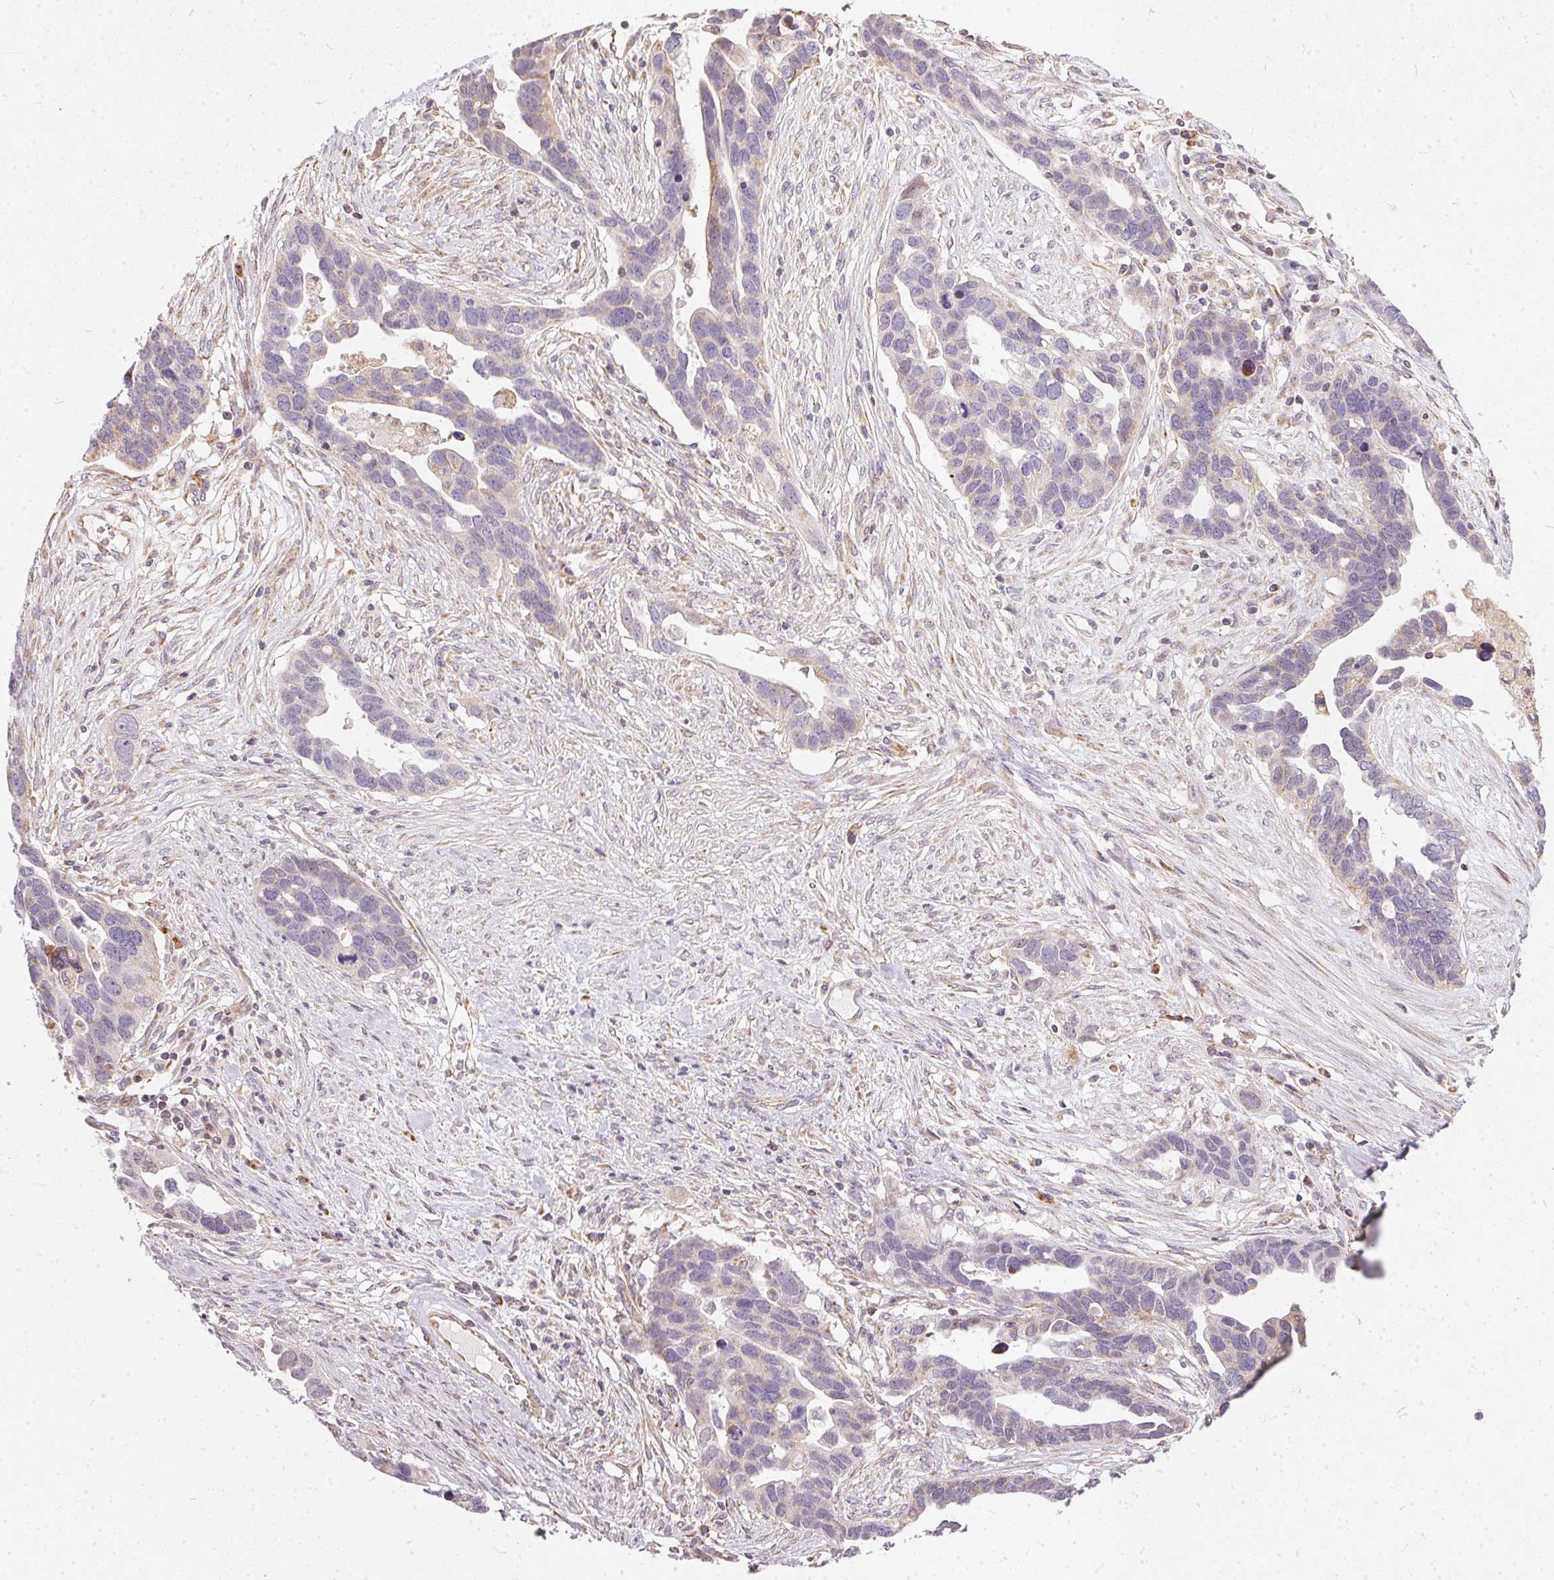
{"staining": {"intensity": "negative", "quantity": "none", "location": "none"}, "tissue": "ovarian cancer", "cell_type": "Tumor cells", "image_type": "cancer", "snomed": [{"axis": "morphology", "description": "Cystadenocarcinoma, serous, NOS"}, {"axis": "topography", "description": "Ovary"}], "caption": "Protein analysis of ovarian cancer (serous cystadenocarcinoma) shows no significant positivity in tumor cells. (Immunohistochemistry (ihc), brightfield microscopy, high magnification).", "gene": "VWA5B2", "patient": {"sex": "female", "age": 54}}